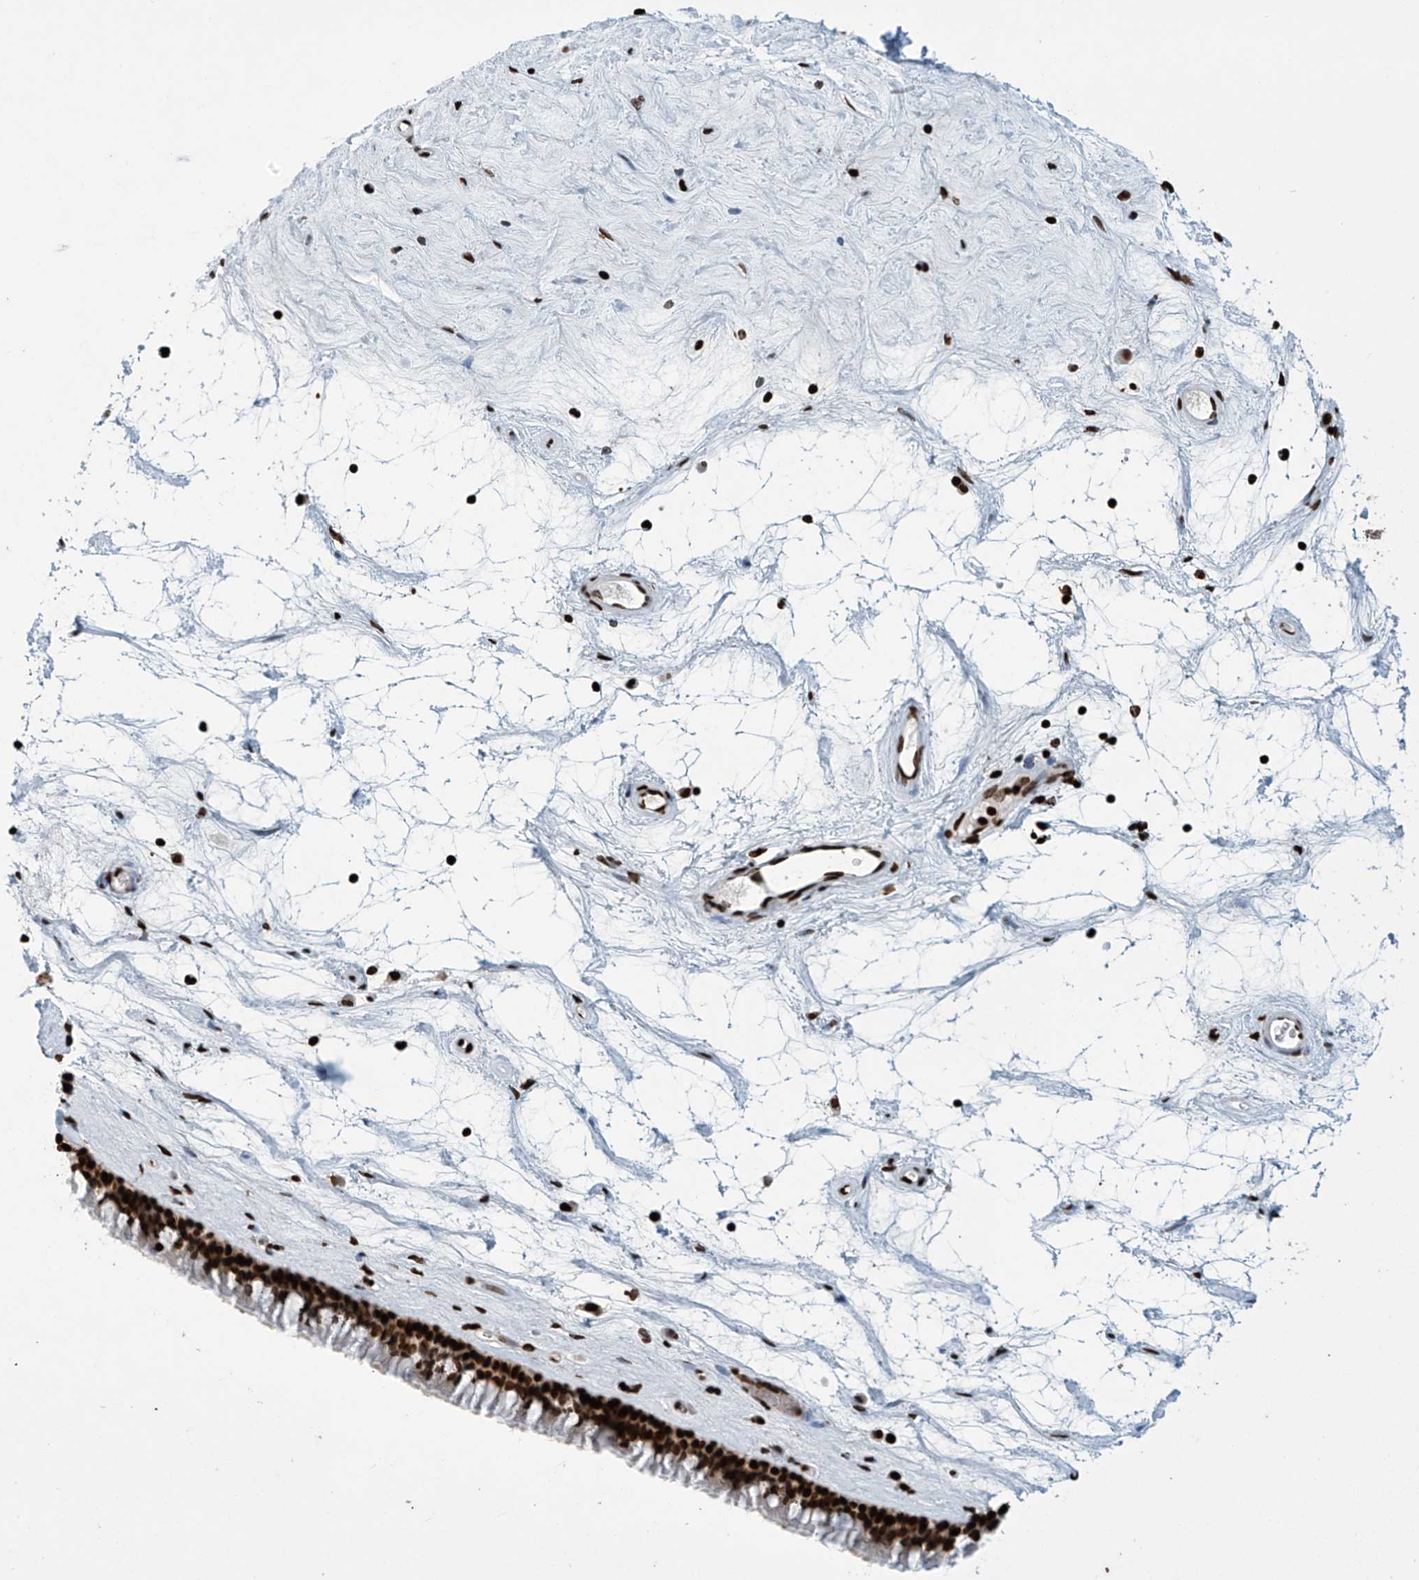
{"staining": {"intensity": "strong", "quantity": ">75%", "location": "nuclear"}, "tissue": "nasopharynx", "cell_type": "Respiratory epithelial cells", "image_type": "normal", "snomed": [{"axis": "morphology", "description": "Normal tissue, NOS"}, {"axis": "topography", "description": "Nasopharynx"}], "caption": "About >75% of respiratory epithelial cells in benign human nasopharynx reveal strong nuclear protein positivity as visualized by brown immunohistochemical staining.", "gene": "H4C16", "patient": {"sex": "male", "age": 64}}